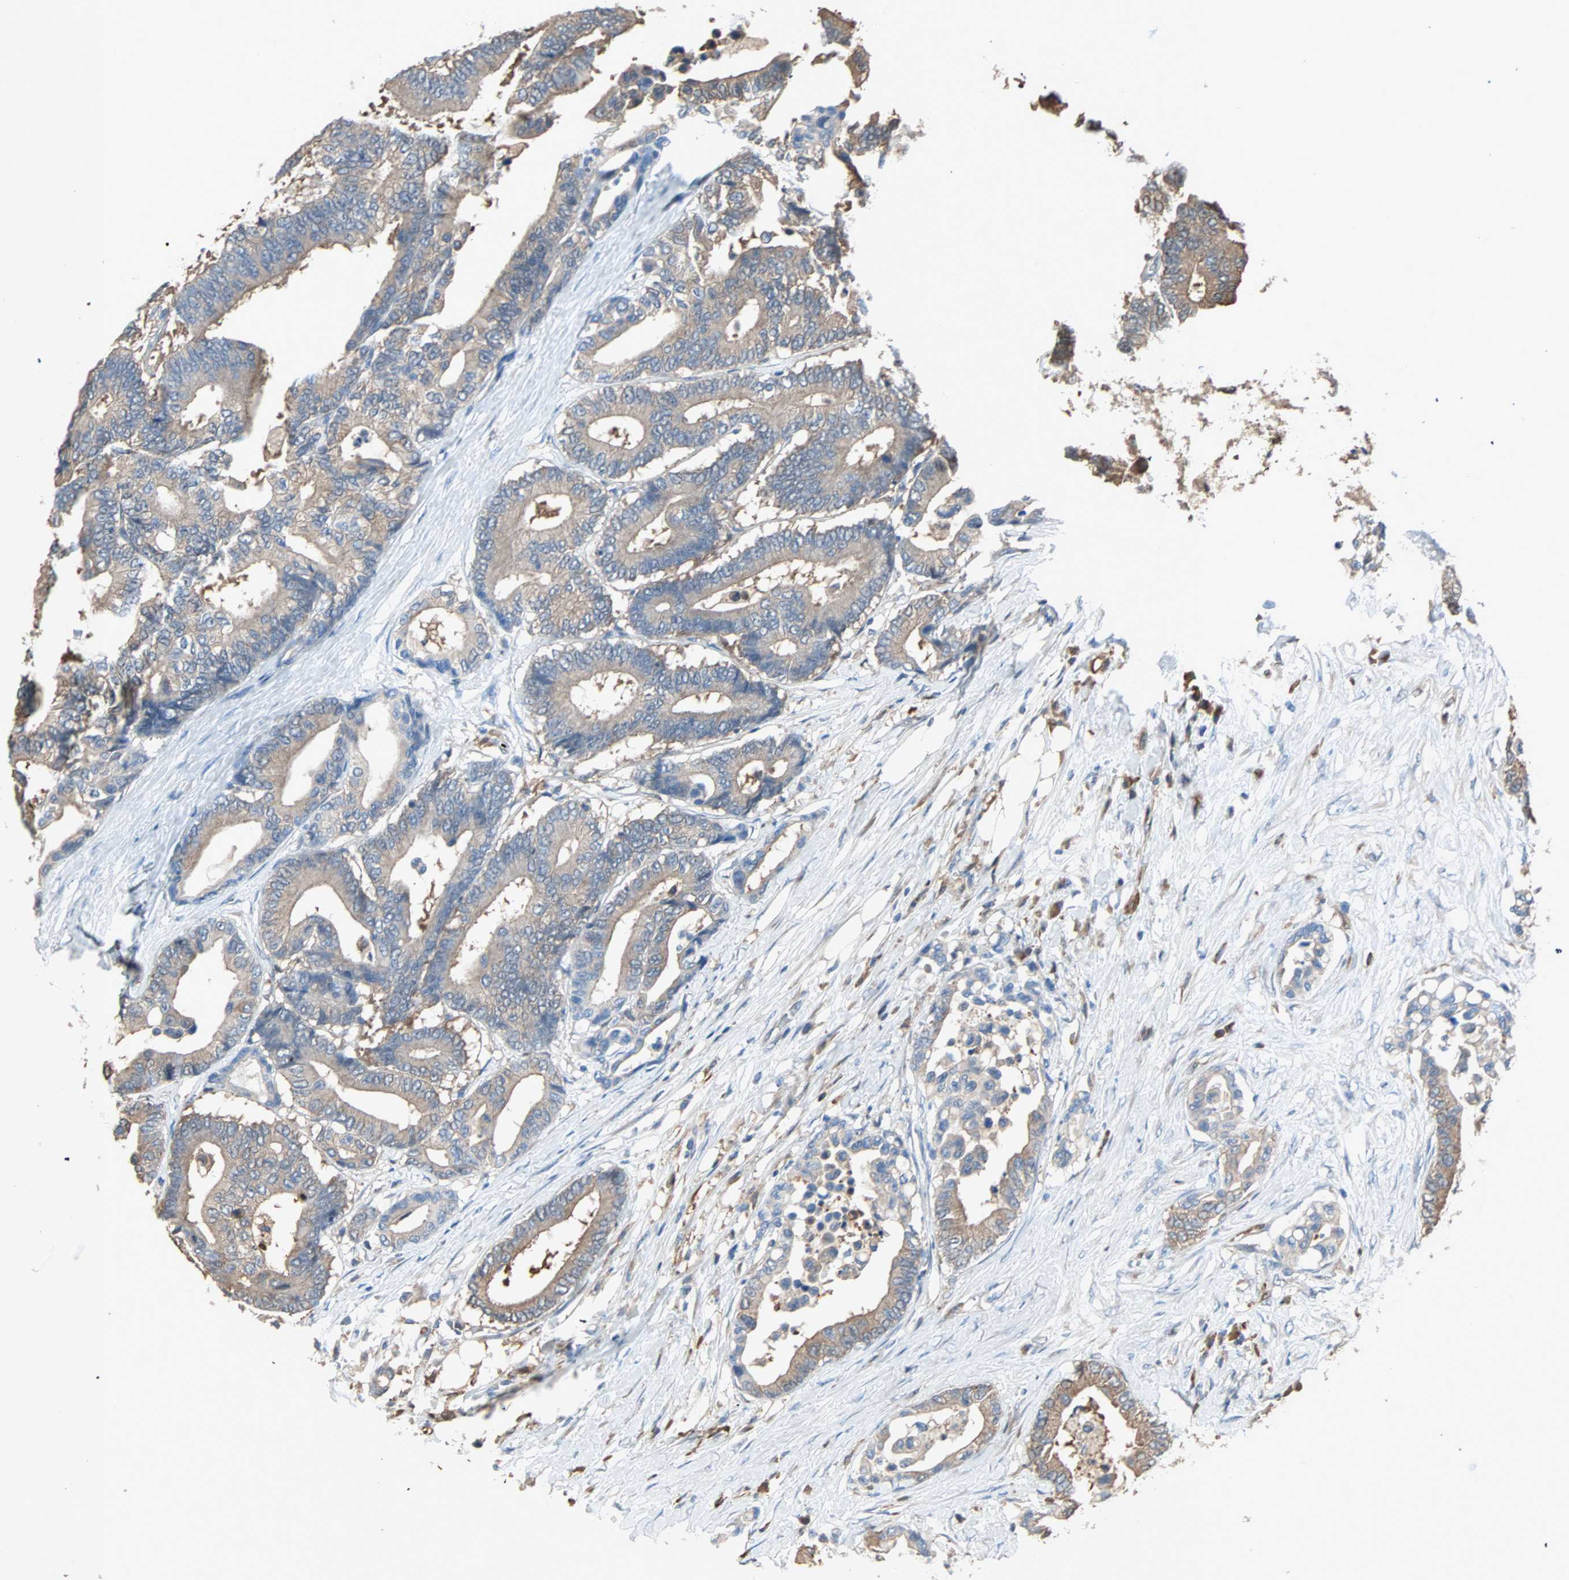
{"staining": {"intensity": "moderate", "quantity": ">75%", "location": "cytoplasmic/membranous"}, "tissue": "colorectal cancer", "cell_type": "Tumor cells", "image_type": "cancer", "snomed": [{"axis": "morphology", "description": "Normal tissue, NOS"}, {"axis": "morphology", "description": "Adenocarcinoma, NOS"}, {"axis": "topography", "description": "Colon"}], "caption": "Tumor cells display medium levels of moderate cytoplasmic/membranous expression in about >75% of cells in human colorectal adenocarcinoma.", "gene": "PRDX1", "patient": {"sex": "male", "age": 82}}